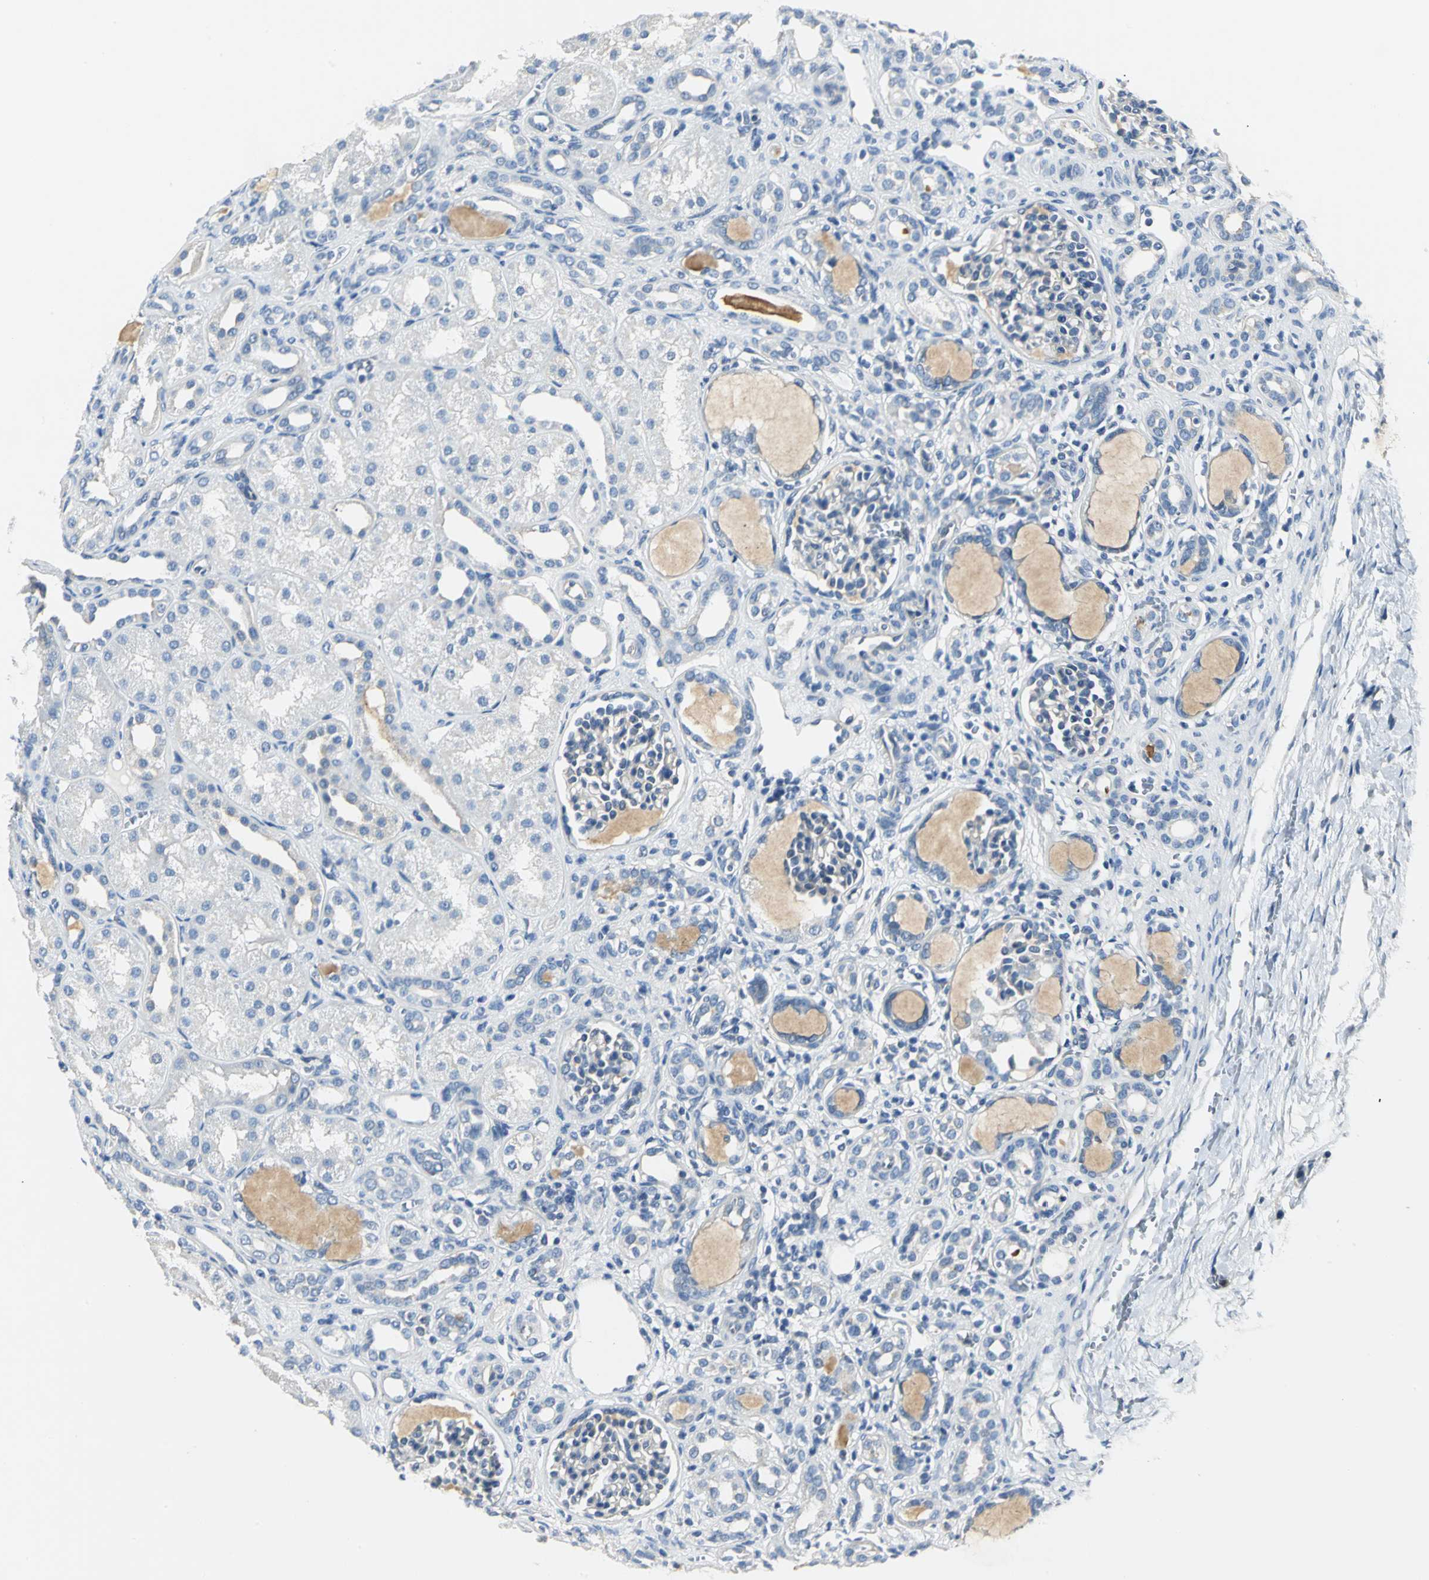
{"staining": {"intensity": "weak", "quantity": "25%-75%", "location": "cytoplasmic/membranous"}, "tissue": "kidney", "cell_type": "Cells in glomeruli", "image_type": "normal", "snomed": [{"axis": "morphology", "description": "Normal tissue, NOS"}, {"axis": "topography", "description": "Kidney"}], "caption": "Cells in glomeruli reveal low levels of weak cytoplasmic/membranous expression in about 25%-75% of cells in benign kidney.", "gene": "RIPOR1", "patient": {"sex": "male", "age": 7}}